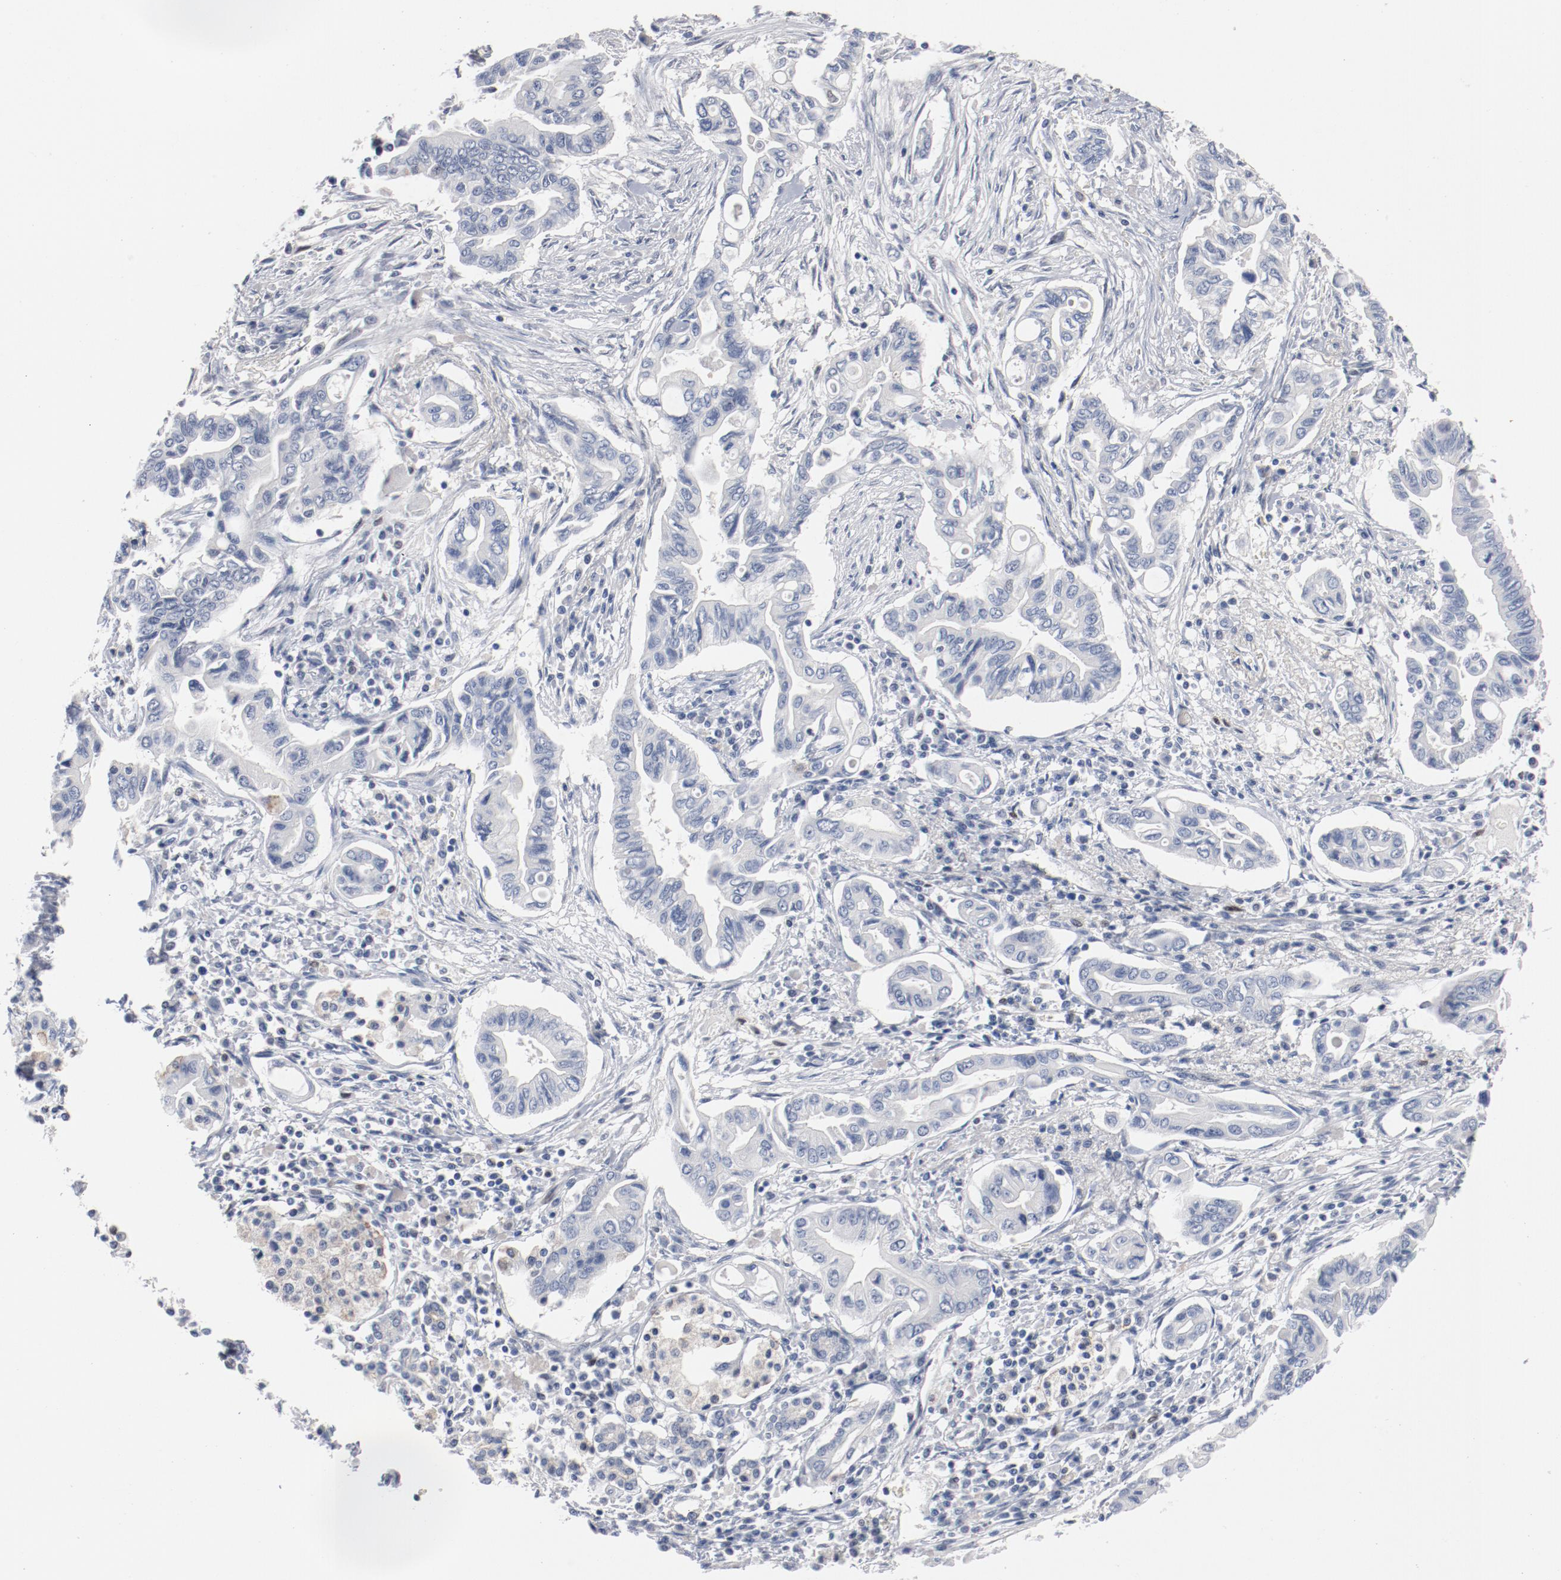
{"staining": {"intensity": "negative", "quantity": "none", "location": "none"}, "tissue": "pancreatic cancer", "cell_type": "Tumor cells", "image_type": "cancer", "snomed": [{"axis": "morphology", "description": "Adenocarcinoma, NOS"}, {"axis": "topography", "description": "Pancreas"}], "caption": "A photomicrograph of pancreatic adenocarcinoma stained for a protein exhibits no brown staining in tumor cells. (Brightfield microscopy of DAB (3,3'-diaminobenzidine) IHC at high magnification).", "gene": "ZEB2", "patient": {"sex": "female", "age": 57}}